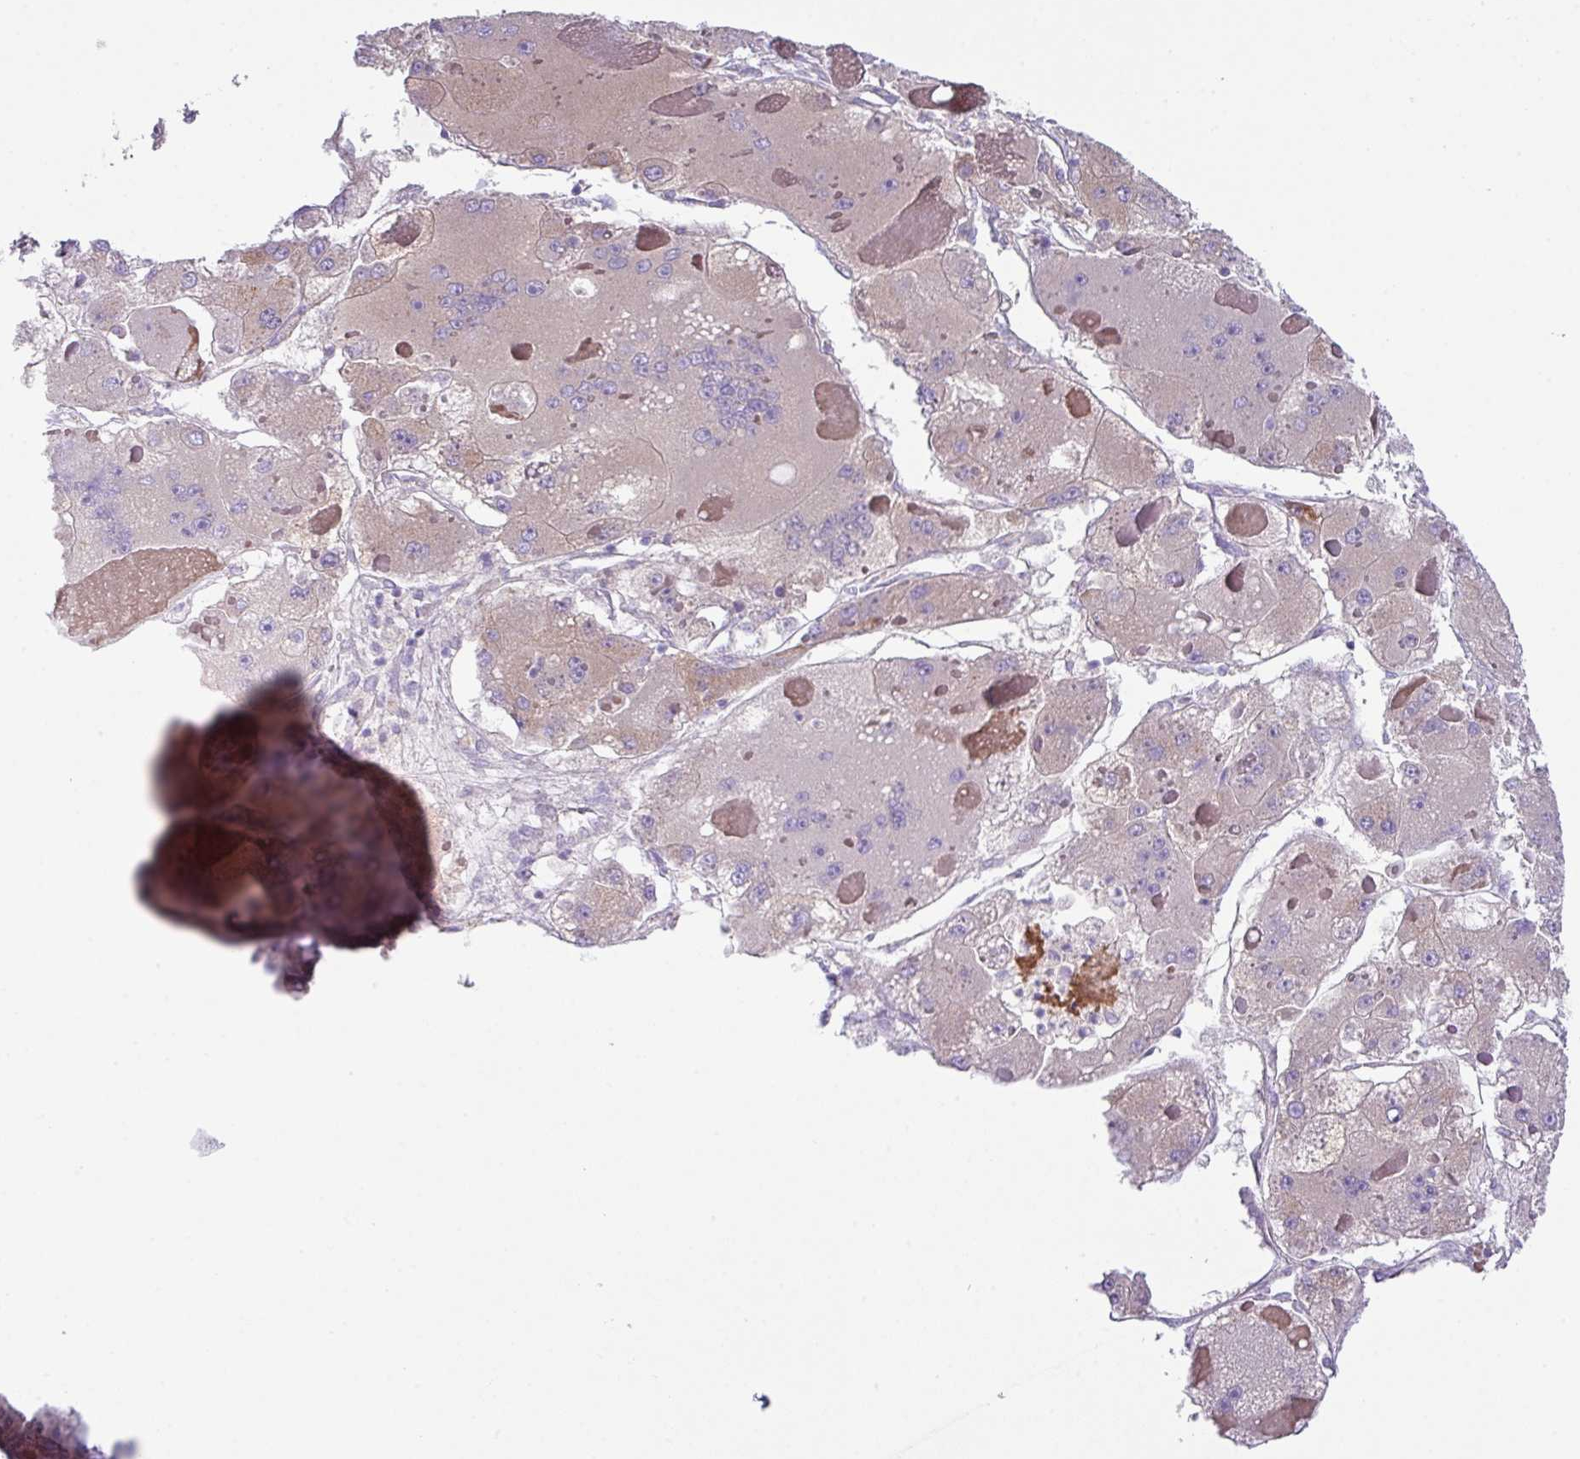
{"staining": {"intensity": "weak", "quantity": ">75%", "location": "cytoplasmic/membranous"}, "tissue": "liver cancer", "cell_type": "Tumor cells", "image_type": "cancer", "snomed": [{"axis": "morphology", "description": "Carcinoma, Hepatocellular, NOS"}, {"axis": "topography", "description": "Liver"}], "caption": "Liver cancer (hepatocellular carcinoma) stained for a protein (brown) exhibits weak cytoplasmic/membranous positive positivity in approximately >75% of tumor cells.", "gene": "DNAL1", "patient": {"sex": "female", "age": 73}}